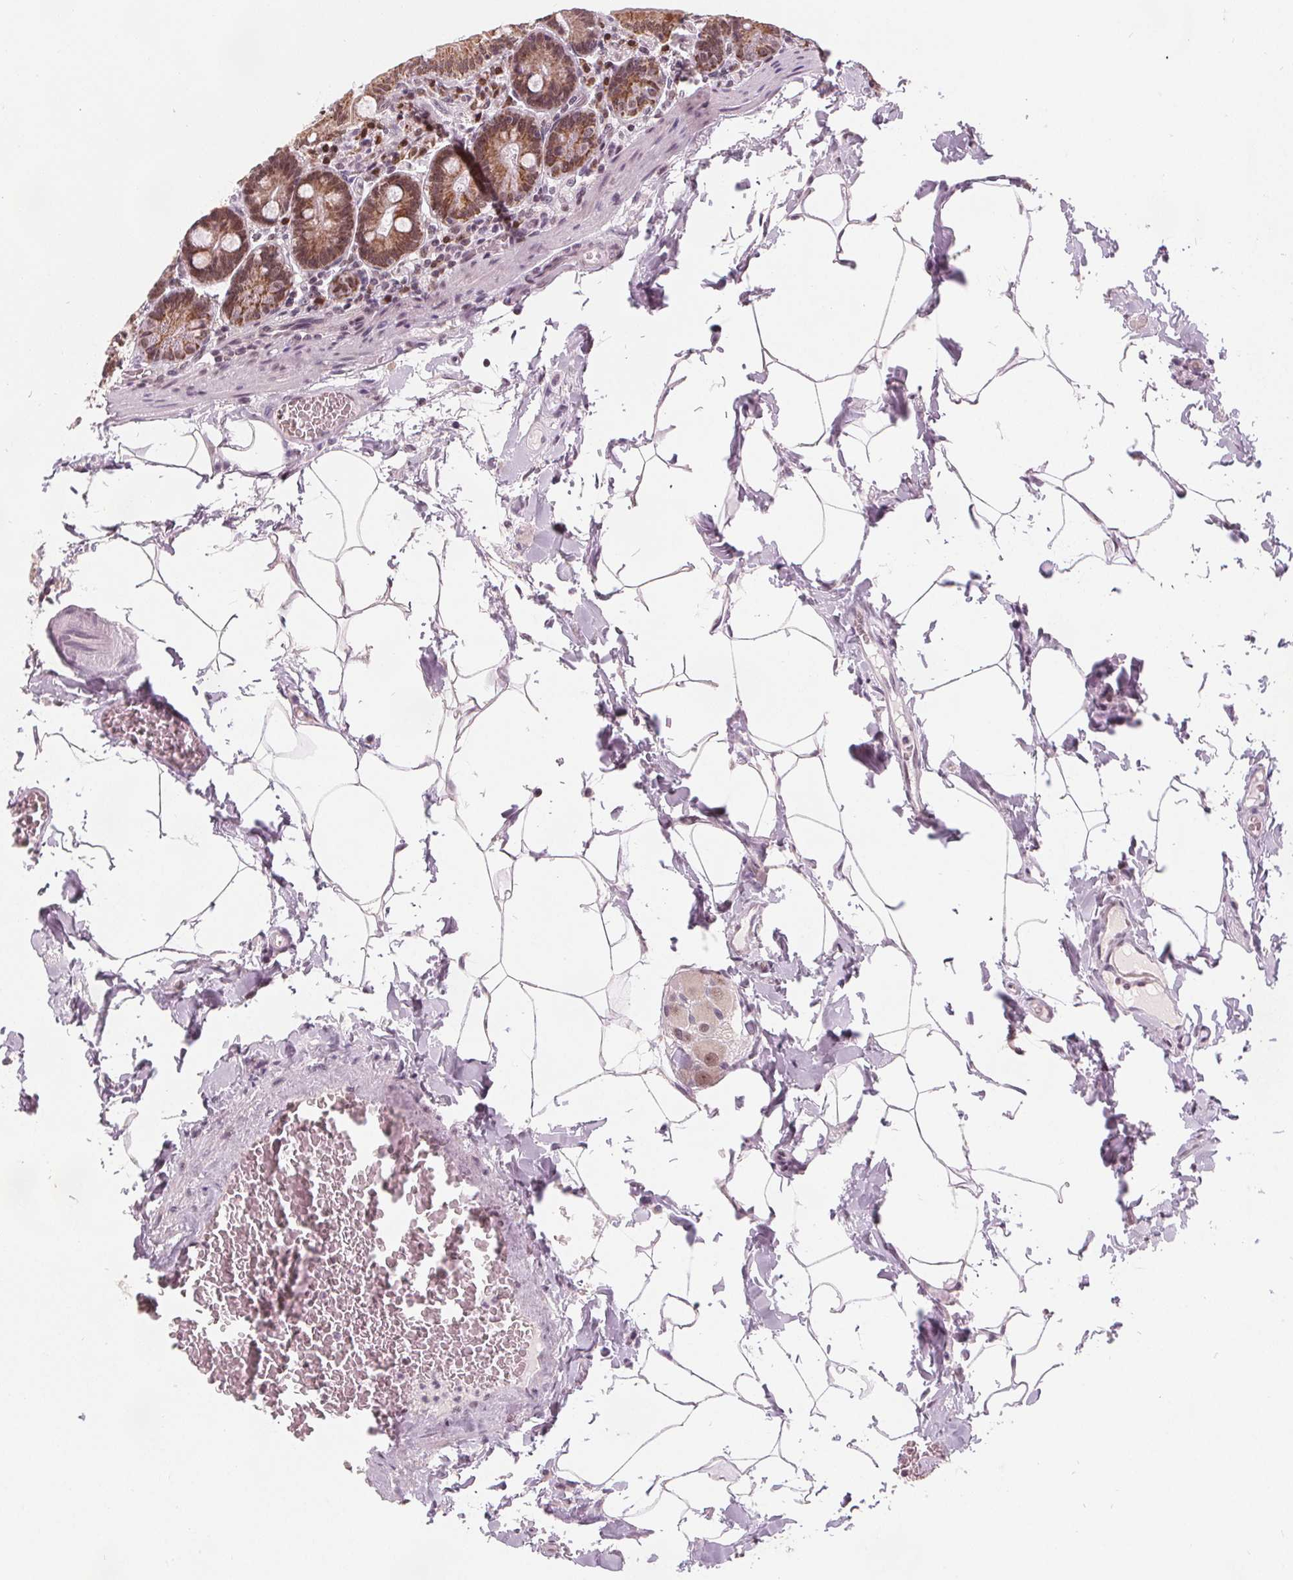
{"staining": {"intensity": "moderate", "quantity": ">75%", "location": "cytoplasmic/membranous,nuclear"}, "tissue": "small intestine", "cell_type": "Glandular cells", "image_type": "normal", "snomed": [{"axis": "morphology", "description": "Normal tissue, NOS"}, {"axis": "topography", "description": "Small intestine"}], "caption": "Glandular cells exhibit moderate cytoplasmic/membranous,nuclear staining in about >75% of cells in benign small intestine. (IHC, brightfield microscopy, high magnification).", "gene": "DPM2", "patient": {"sex": "male", "age": 37}}